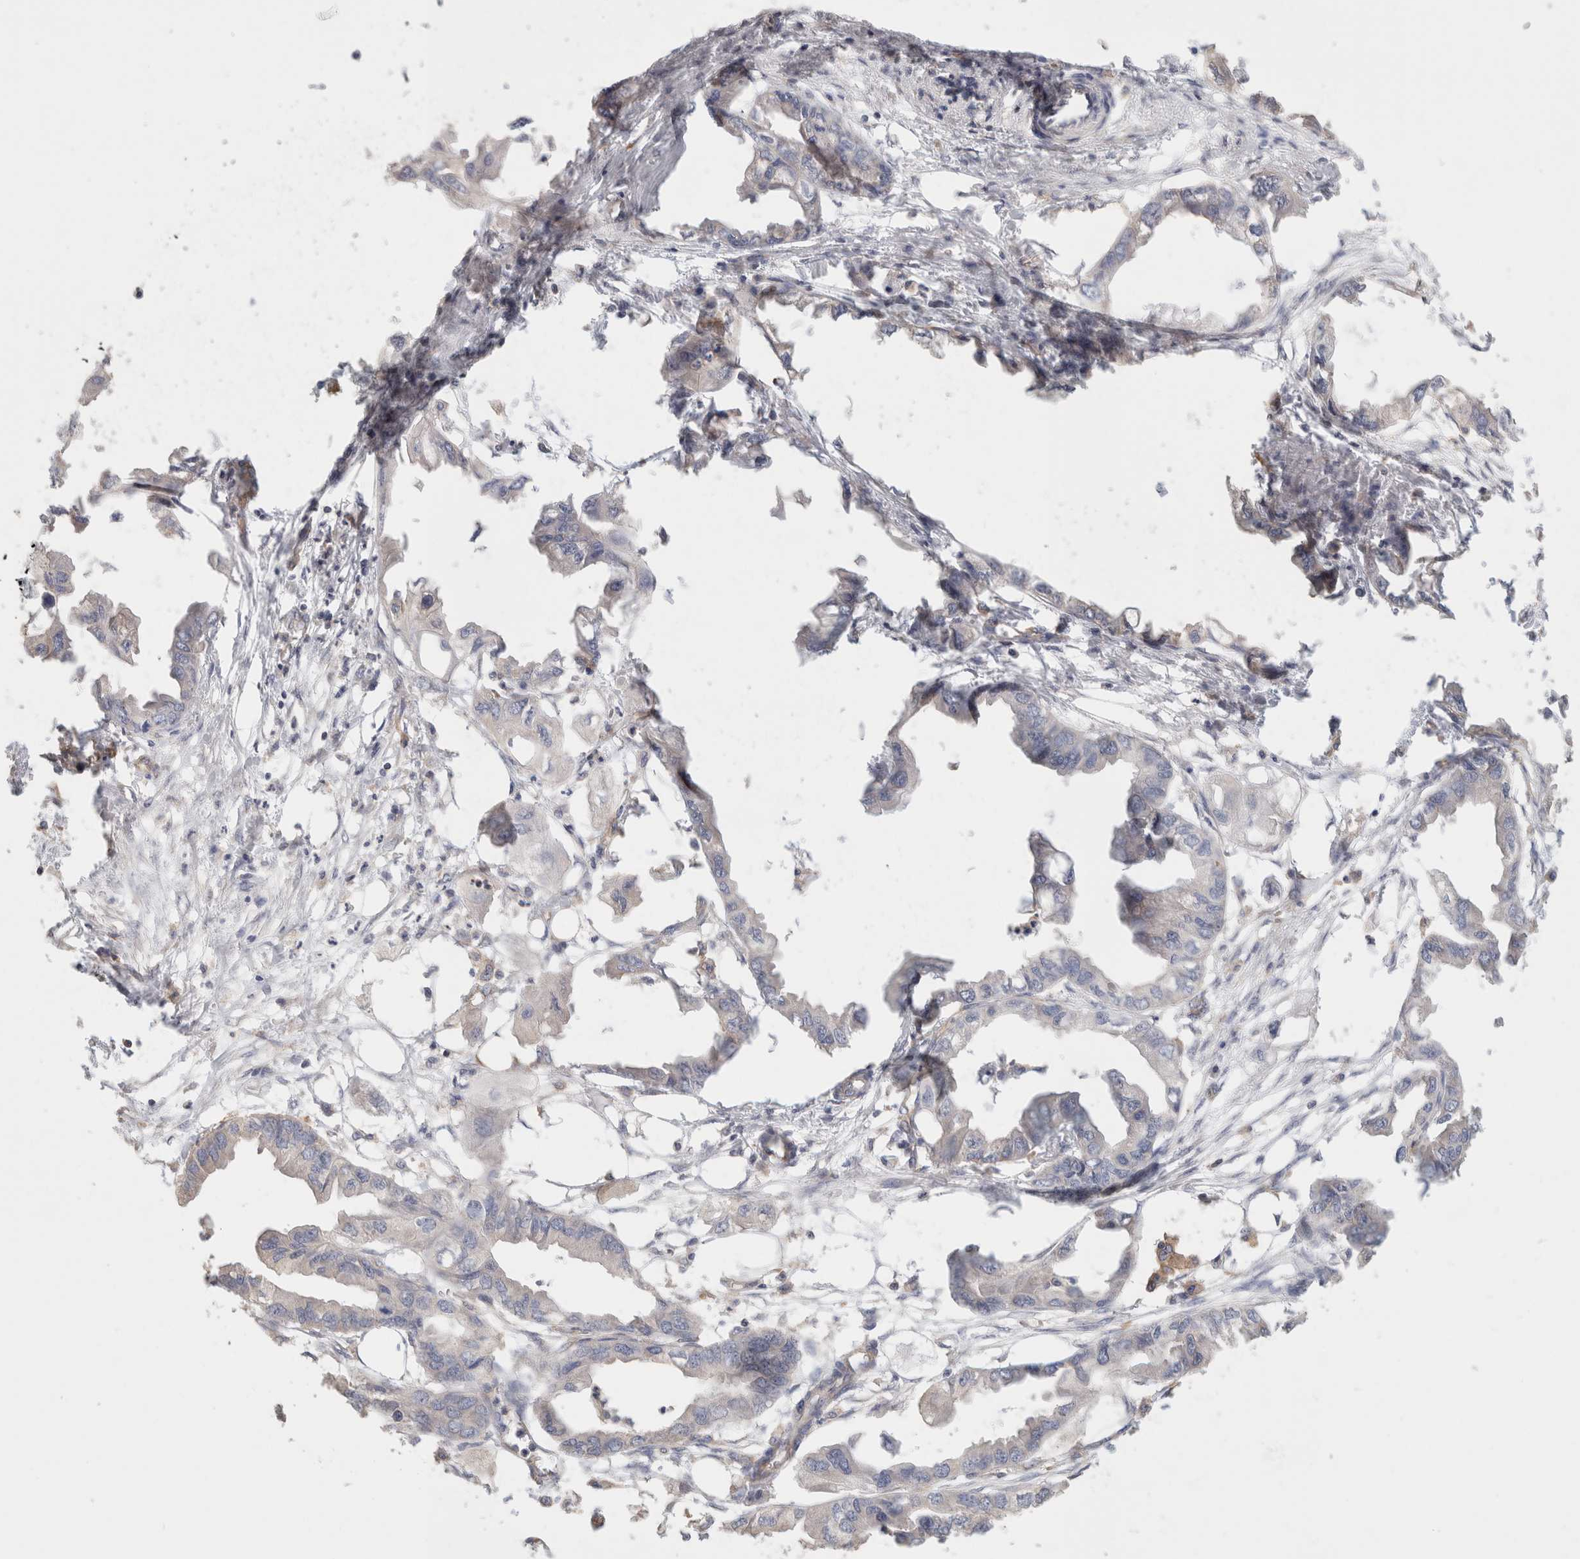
{"staining": {"intensity": "negative", "quantity": "none", "location": "none"}, "tissue": "endometrial cancer", "cell_type": "Tumor cells", "image_type": "cancer", "snomed": [{"axis": "morphology", "description": "Adenocarcinoma, NOS"}, {"axis": "morphology", "description": "Adenocarcinoma, metastatic, NOS"}, {"axis": "topography", "description": "Adipose tissue"}, {"axis": "topography", "description": "Endometrium"}], "caption": "High magnification brightfield microscopy of metastatic adenocarcinoma (endometrial) stained with DAB (3,3'-diaminobenzidine) (brown) and counterstained with hematoxylin (blue): tumor cells show no significant staining. (DAB (3,3'-diaminobenzidine) IHC, high magnification).", "gene": "CFAP418", "patient": {"sex": "female", "age": 67}}